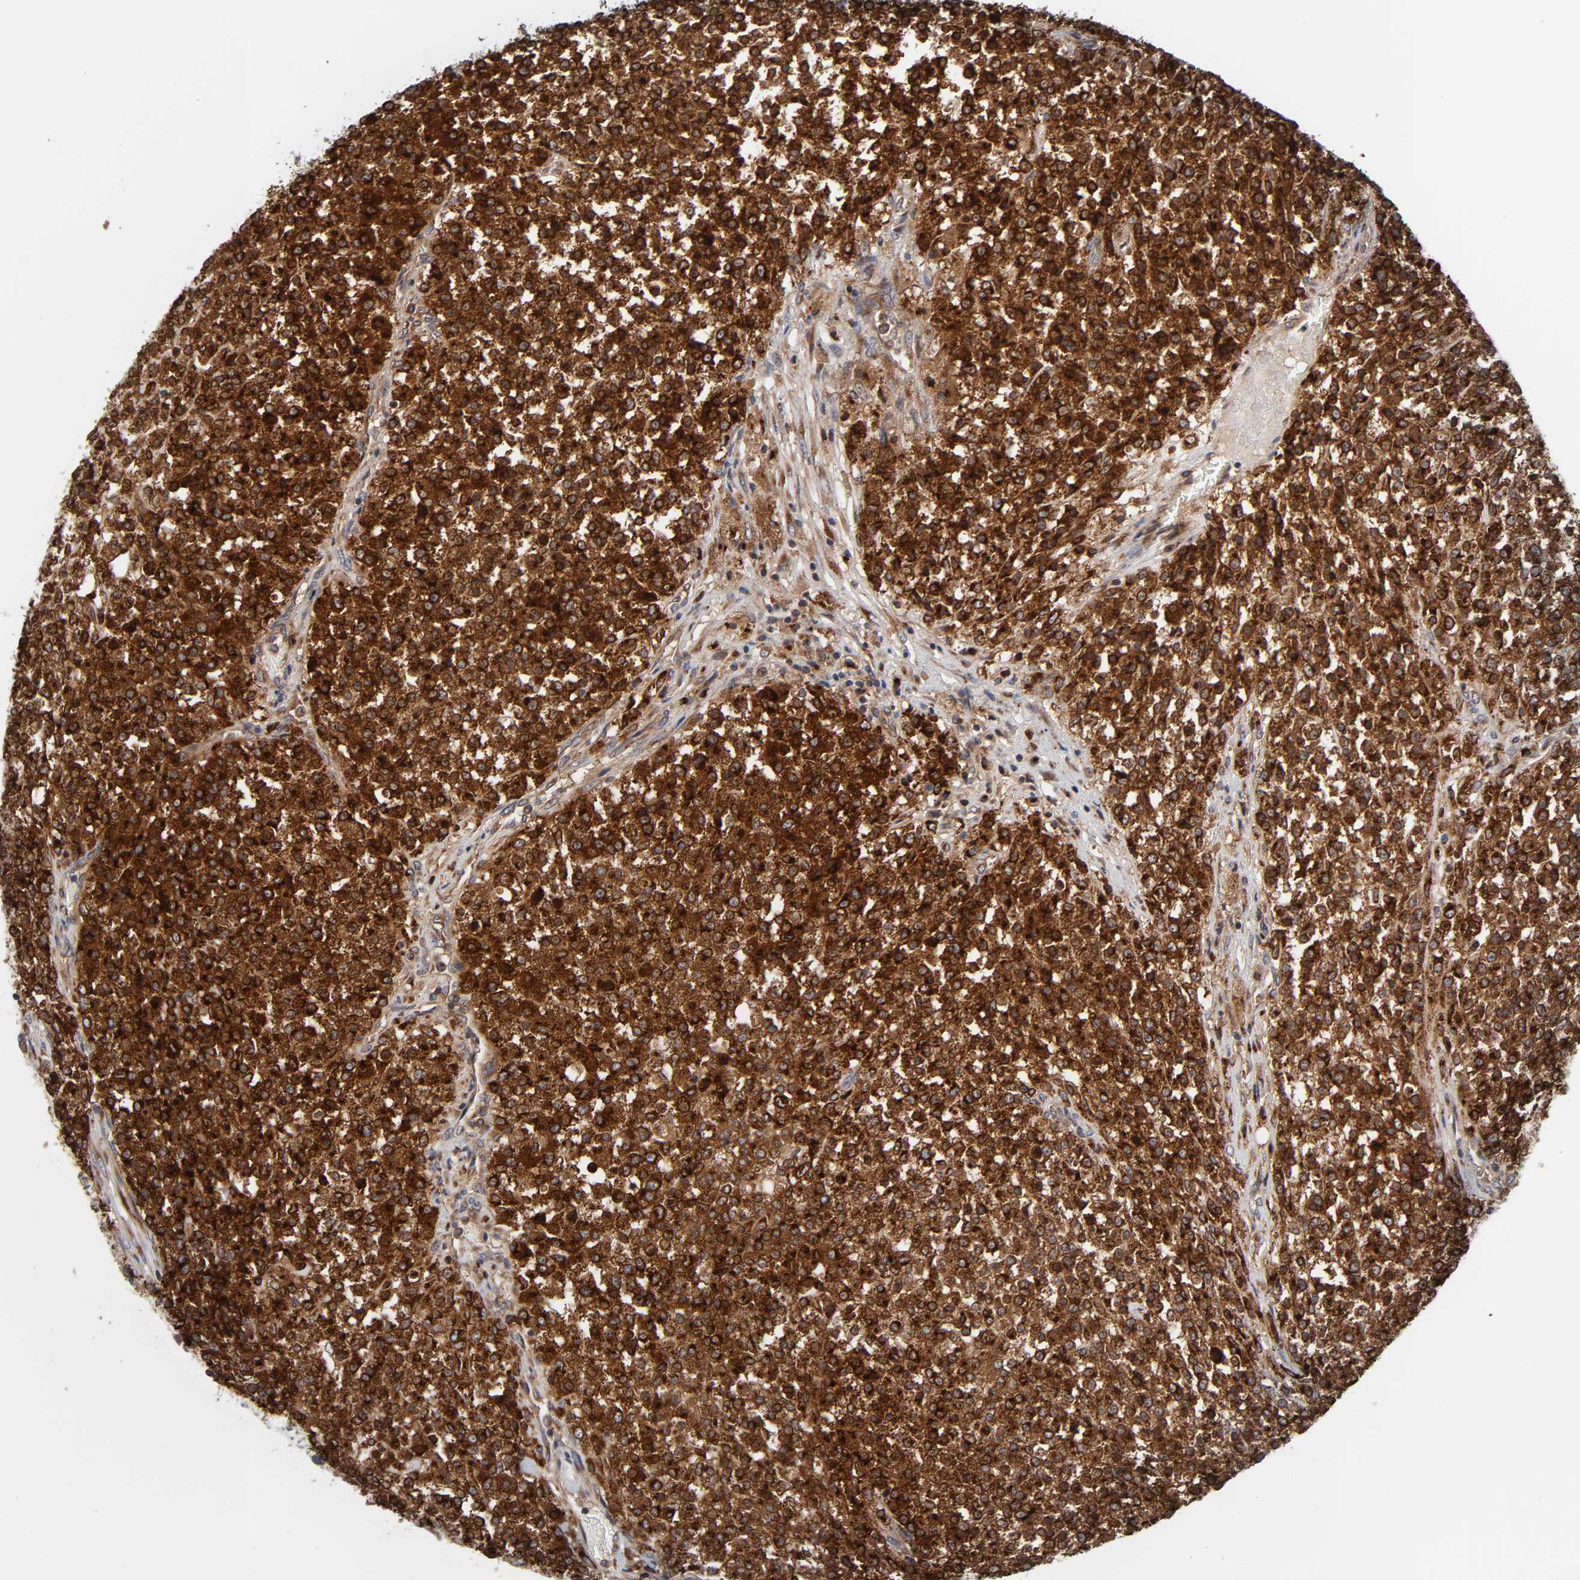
{"staining": {"intensity": "strong", "quantity": ">75%", "location": "cytoplasmic/membranous"}, "tissue": "testis cancer", "cell_type": "Tumor cells", "image_type": "cancer", "snomed": [{"axis": "morphology", "description": "Seminoma, NOS"}, {"axis": "topography", "description": "Testis"}], "caption": "Protein expression analysis of human testis seminoma reveals strong cytoplasmic/membranous positivity in about >75% of tumor cells. (DAB (3,3'-diaminobenzidine) IHC with brightfield microscopy, high magnification).", "gene": "GNPTG", "patient": {"sex": "male", "age": 59}}